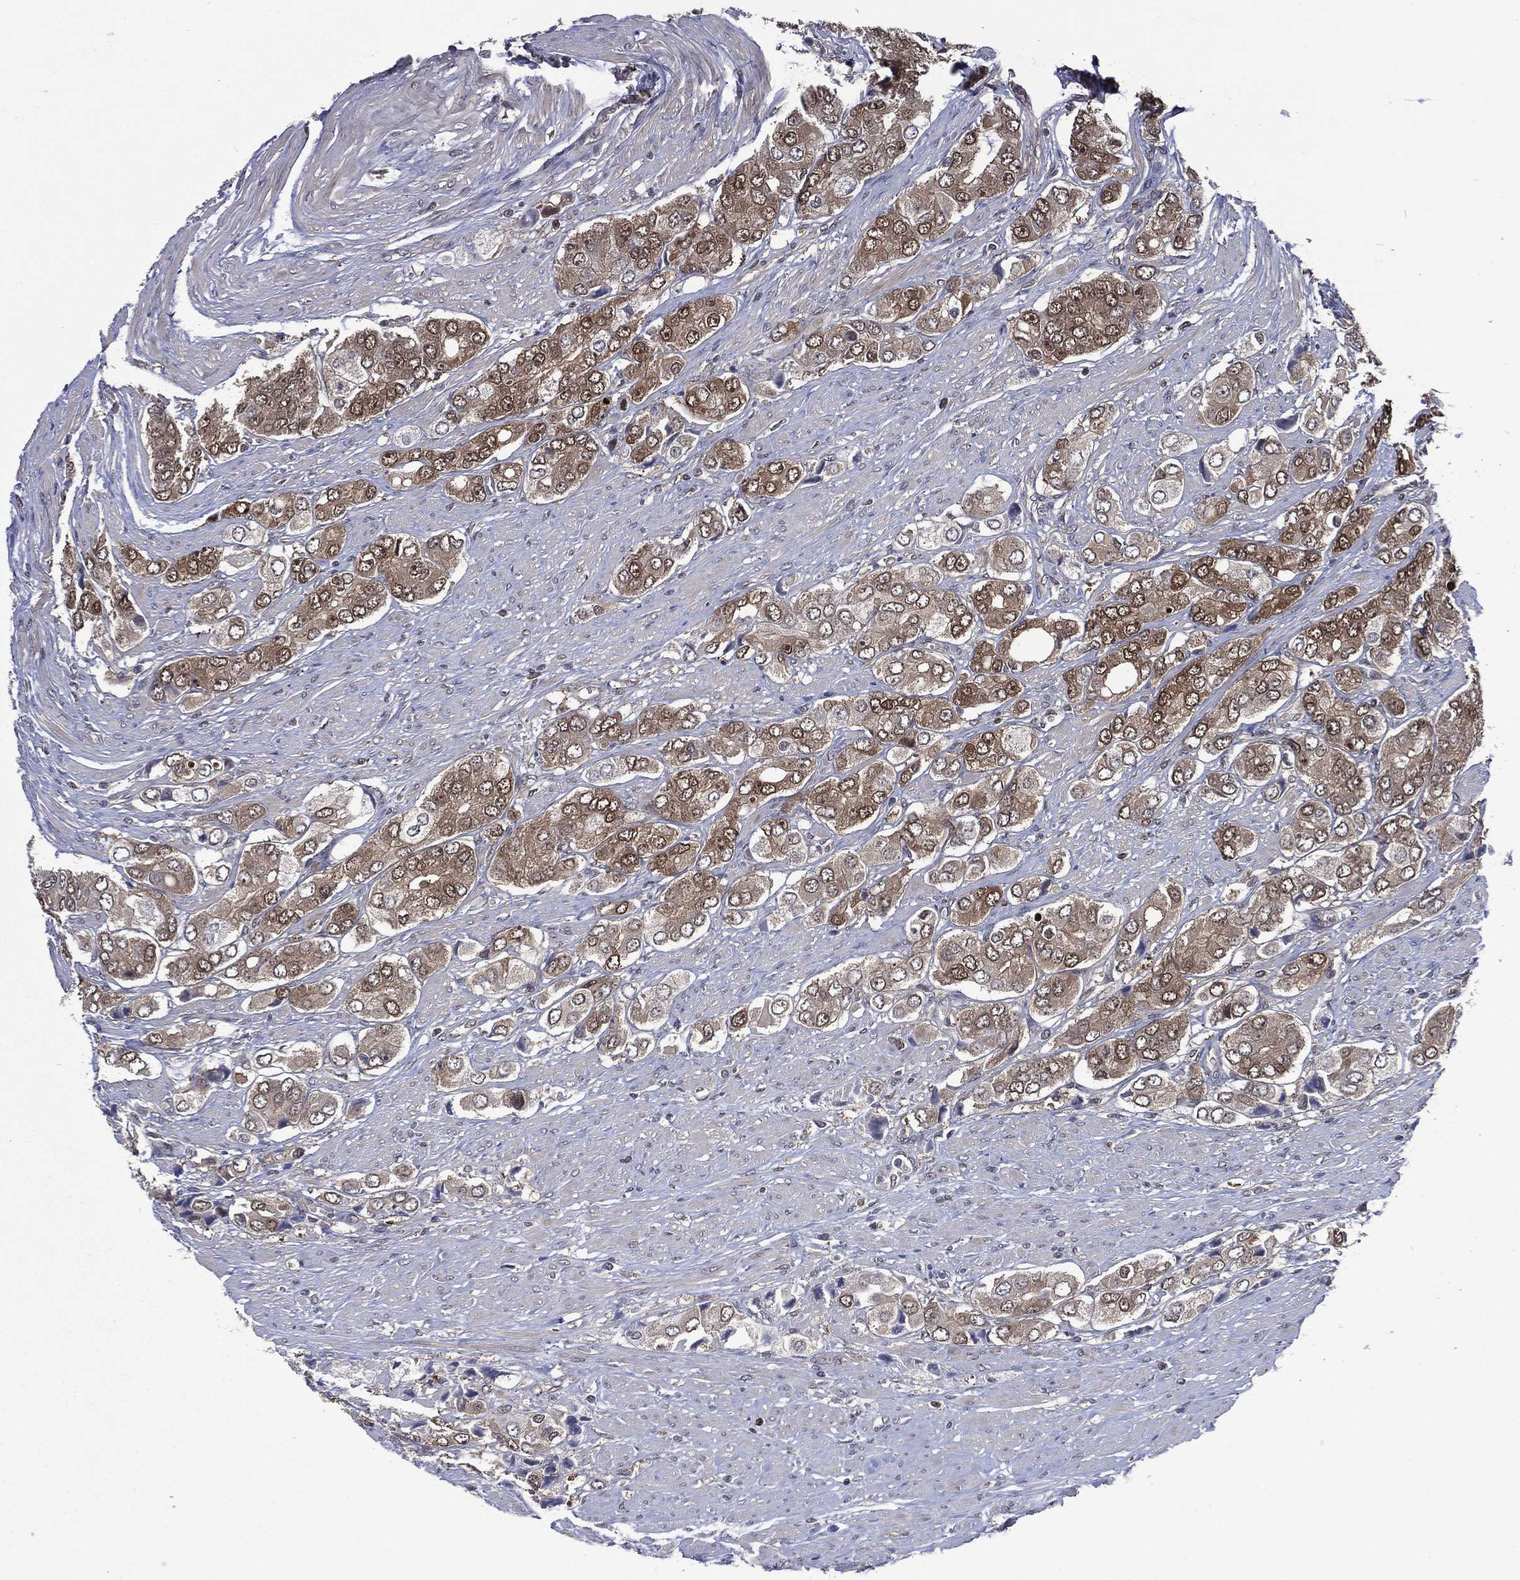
{"staining": {"intensity": "moderate", "quantity": "25%-75%", "location": "cytoplasmic/membranous,nuclear"}, "tissue": "prostate cancer", "cell_type": "Tumor cells", "image_type": "cancer", "snomed": [{"axis": "morphology", "description": "Adenocarcinoma, Low grade"}, {"axis": "topography", "description": "Prostate"}], "caption": "Prostate low-grade adenocarcinoma was stained to show a protein in brown. There is medium levels of moderate cytoplasmic/membranous and nuclear positivity in about 25%-75% of tumor cells. Ihc stains the protein in brown and the nuclei are stained blue.", "gene": "MTAP", "patient": {"sex": "male", "age": 69}}